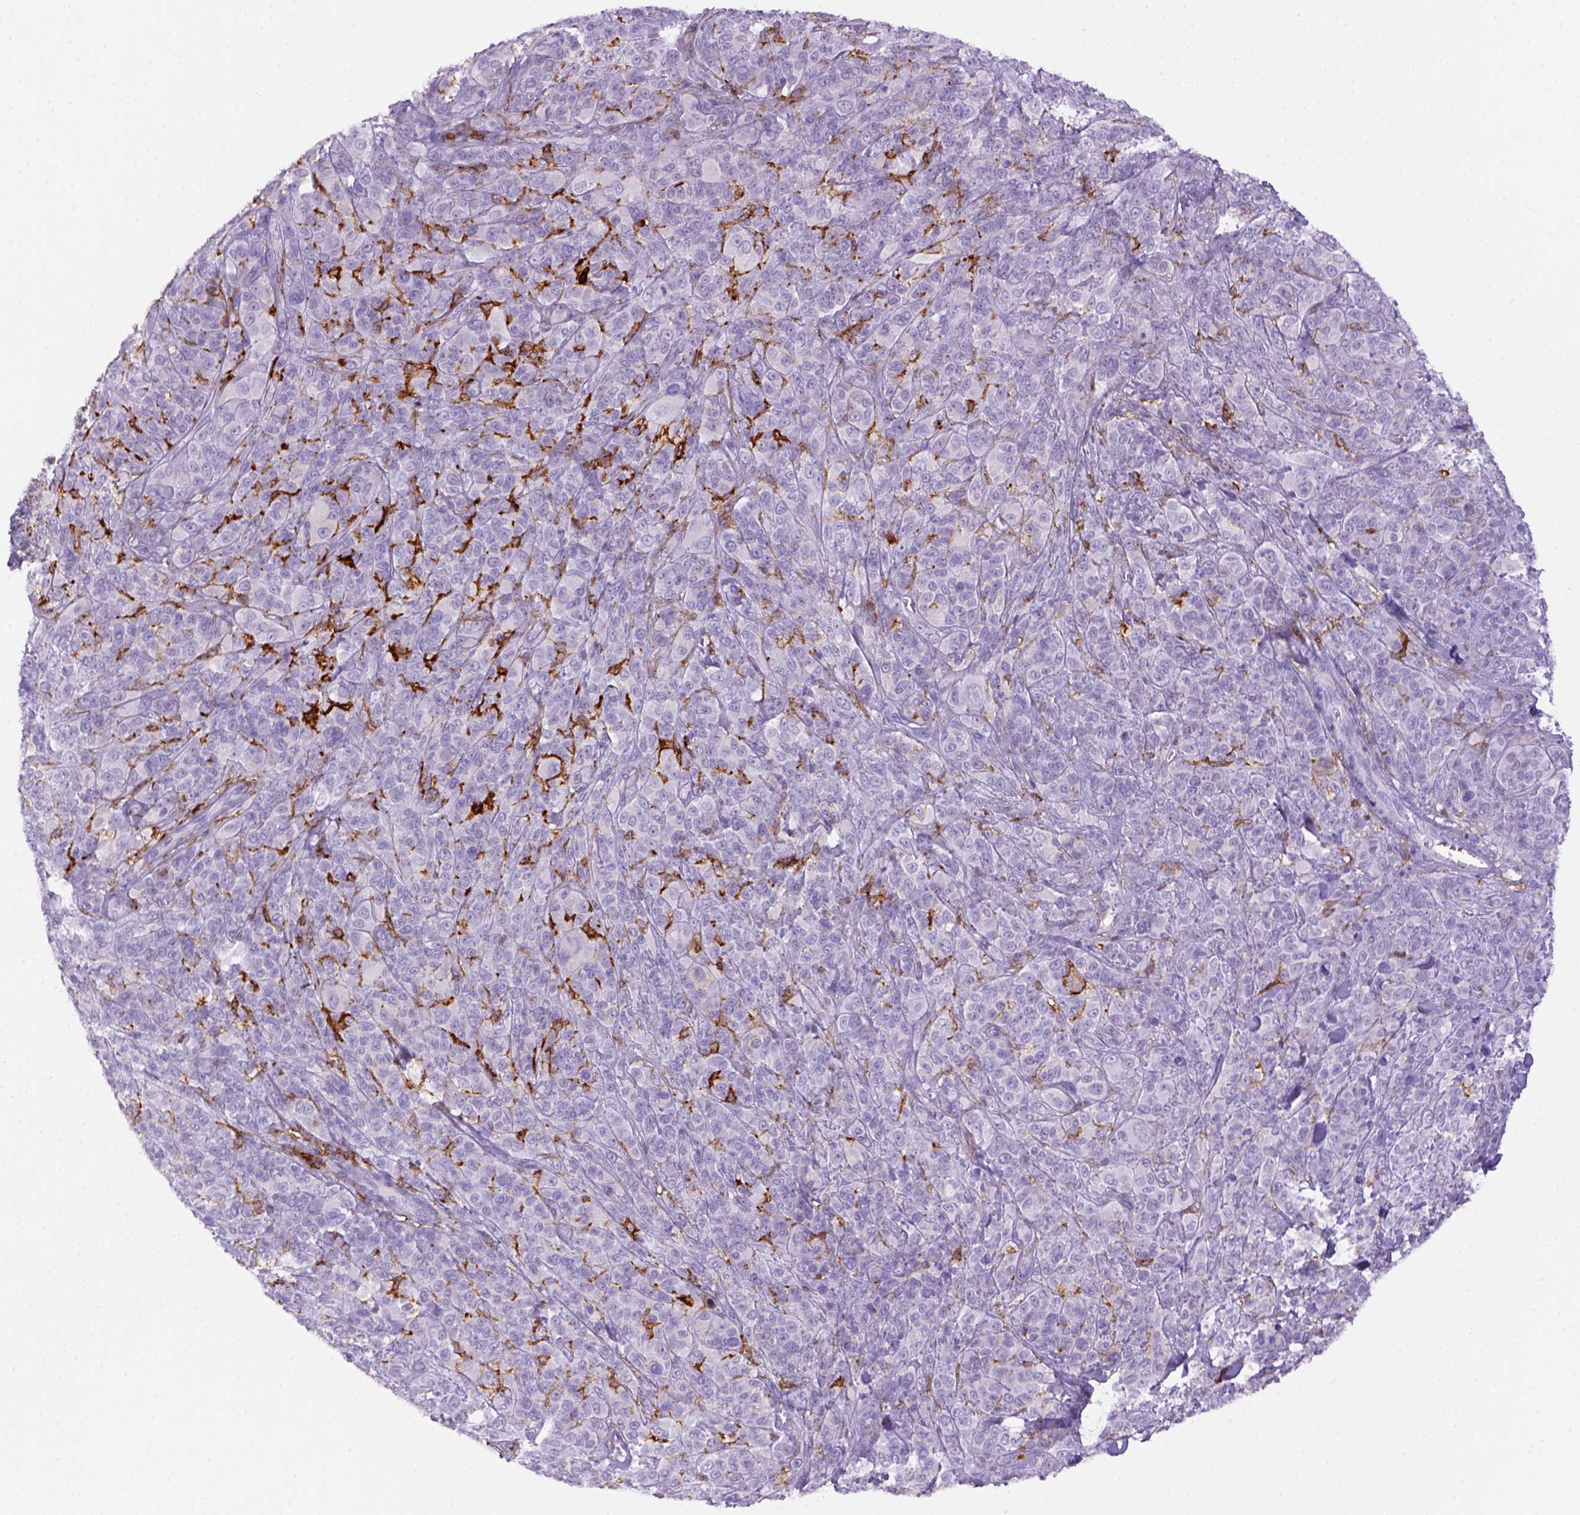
{"staining": {"intensity": "negative", "quantity": "none", "location": "none"}, "tissue": "melanoma", "cell_type": "Tumor cells", "image_type": "cancer", "snomed": [{"axis": "morphology", "description": "Malignant melanoma, NOS"}, {"axis": "topography", "description": "Skin"}], "caption": "Immunohistochemical staining of human malignant melanoma demonstrates no significant staining in tumor cells.", "gene": "CD14", "patient": {"sex": "female", "age": 87}}